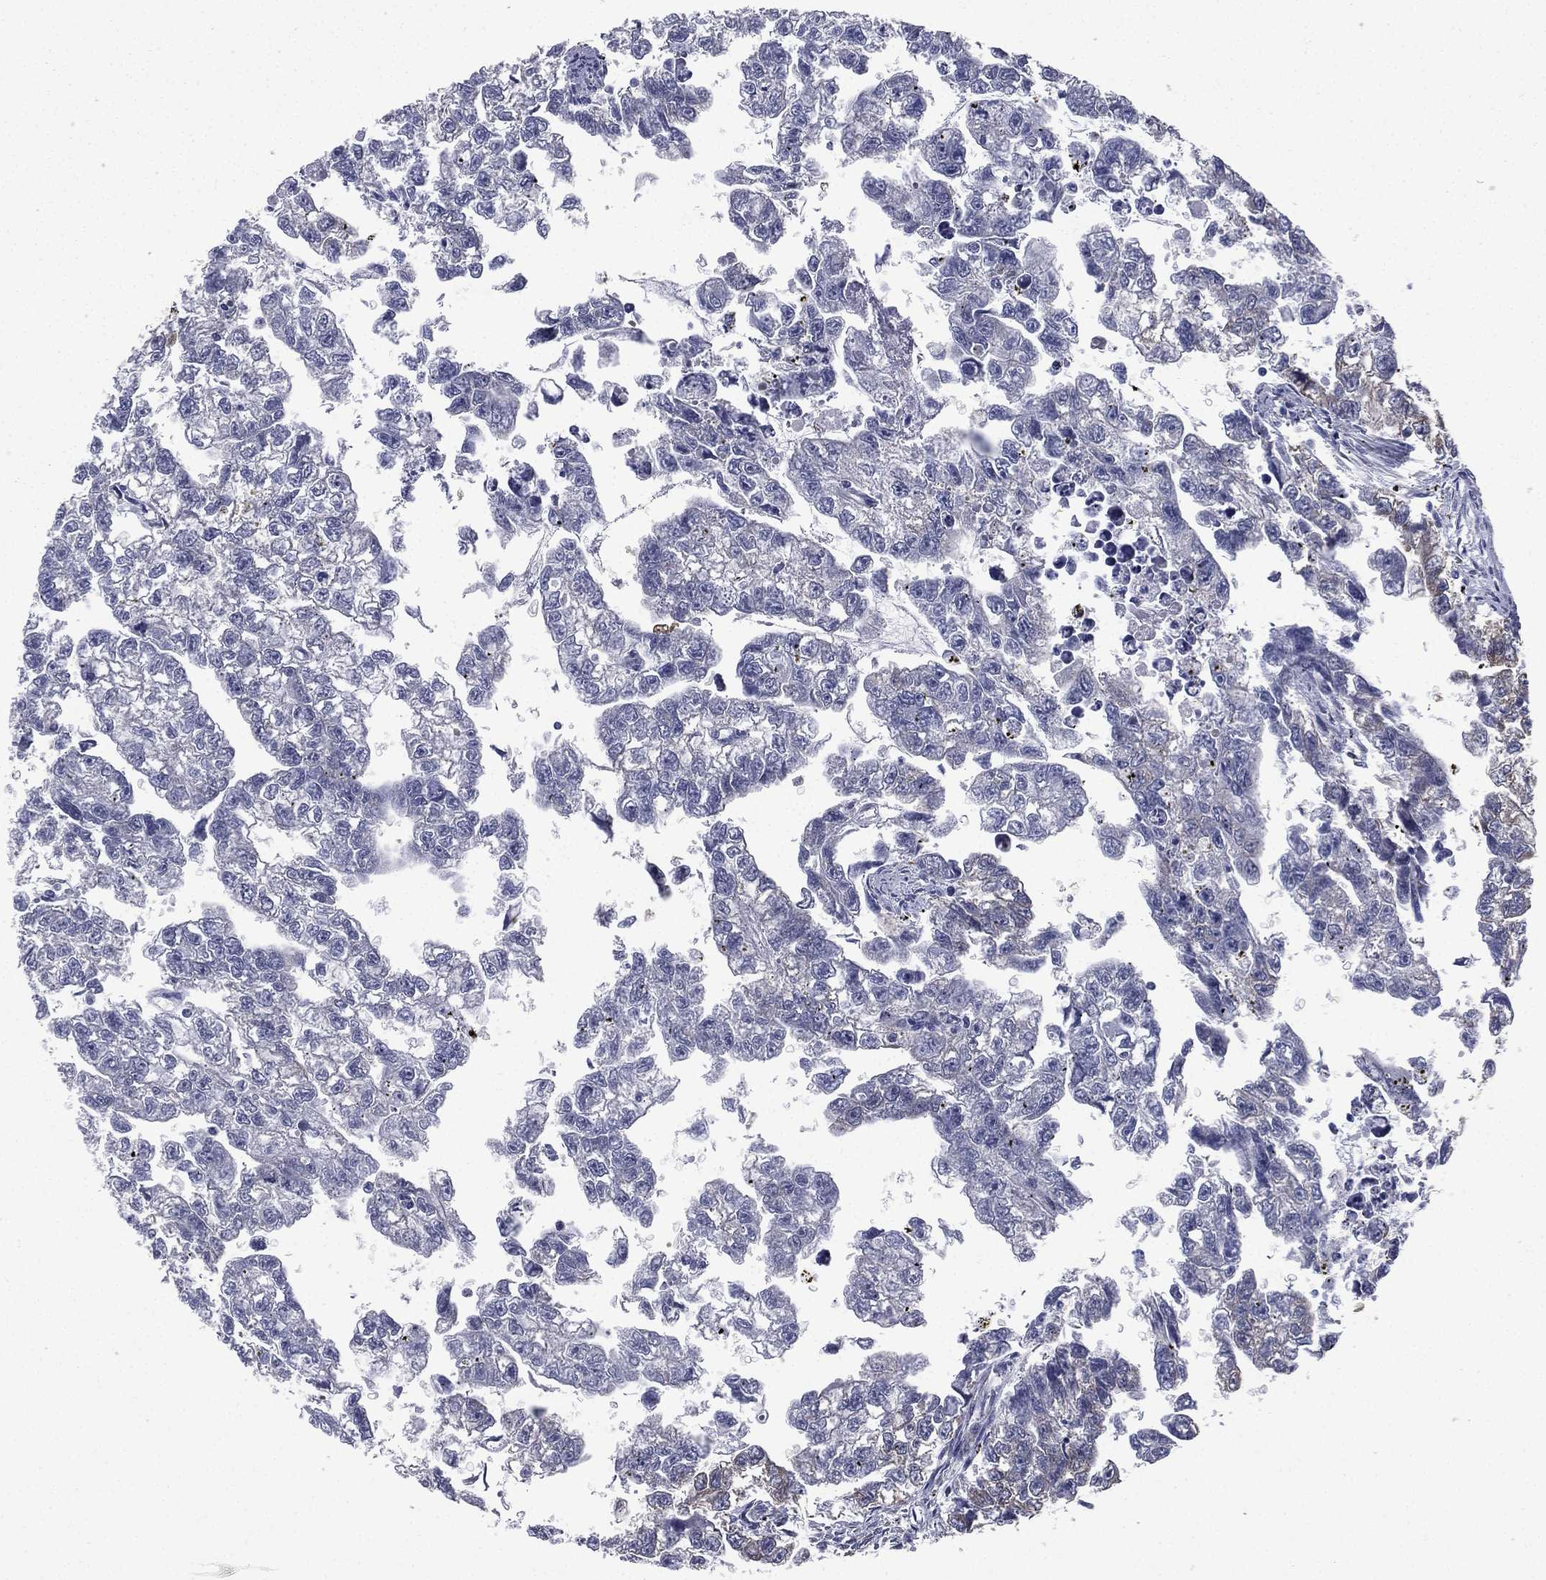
{"staining": {"intensity": "strong", "quantity": "<25%", "location": "cytoplasmic/membranous"}, "tissue": "testis cancer", "cell_type": "Tumor cells", "image_type": "cancer", "snomed": [{"axis": "morphology", "description": "Carcinoma, Embryonal, NOS"}, {"axis": "morphology", "description": "Teratoma, malignant, NOS"}, {"axis": "topography", "description": "Testis"}], "caption": "Immunohistochemical staining of testis cancer demonstrates medium levels of strong cytoplasmic/membranous staining in about <25% of tumor cells.", "gene": "FARSA", "patient": {"sex": "male", "age": 44}}